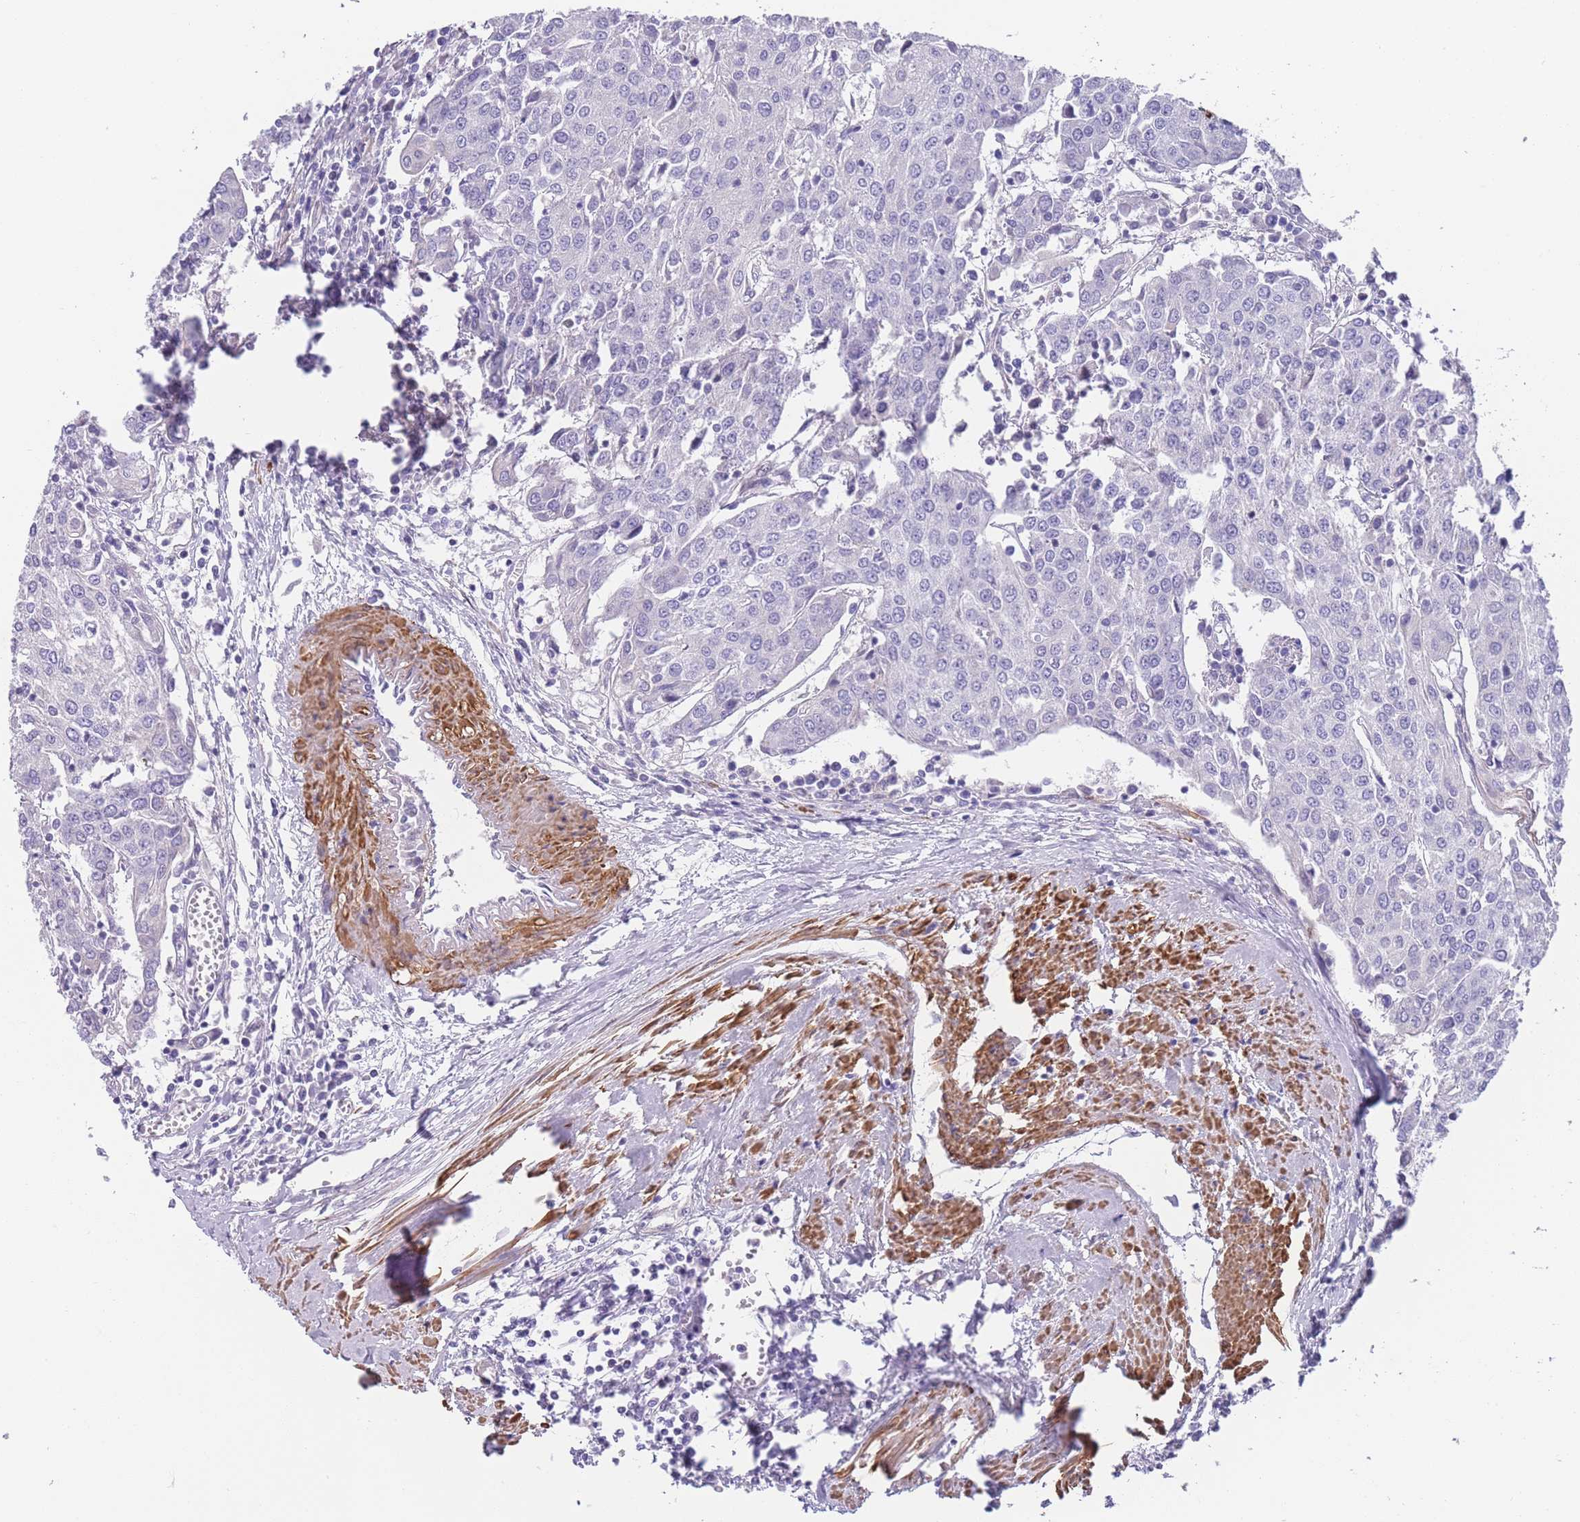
{"staining": {"intensity": "negative", "quantity": "none", "location": "none"}, "tissue": "urothelial cancer", "cell_type": "Tumor cells", "image_type": "cancer", "snomed": [{"axis": "morphology", "description": "Urothelial carcinoma, High grade"}, {"axis": "topography", "description": "Urinary bladder"}], "caption": "Urothelial carcinoma (high-grade) was stained to show a protein in brown. There is no significant expression in tumor cells.", "gene": "FAM124A", "patient": {"sex": "female", "age": 85}}